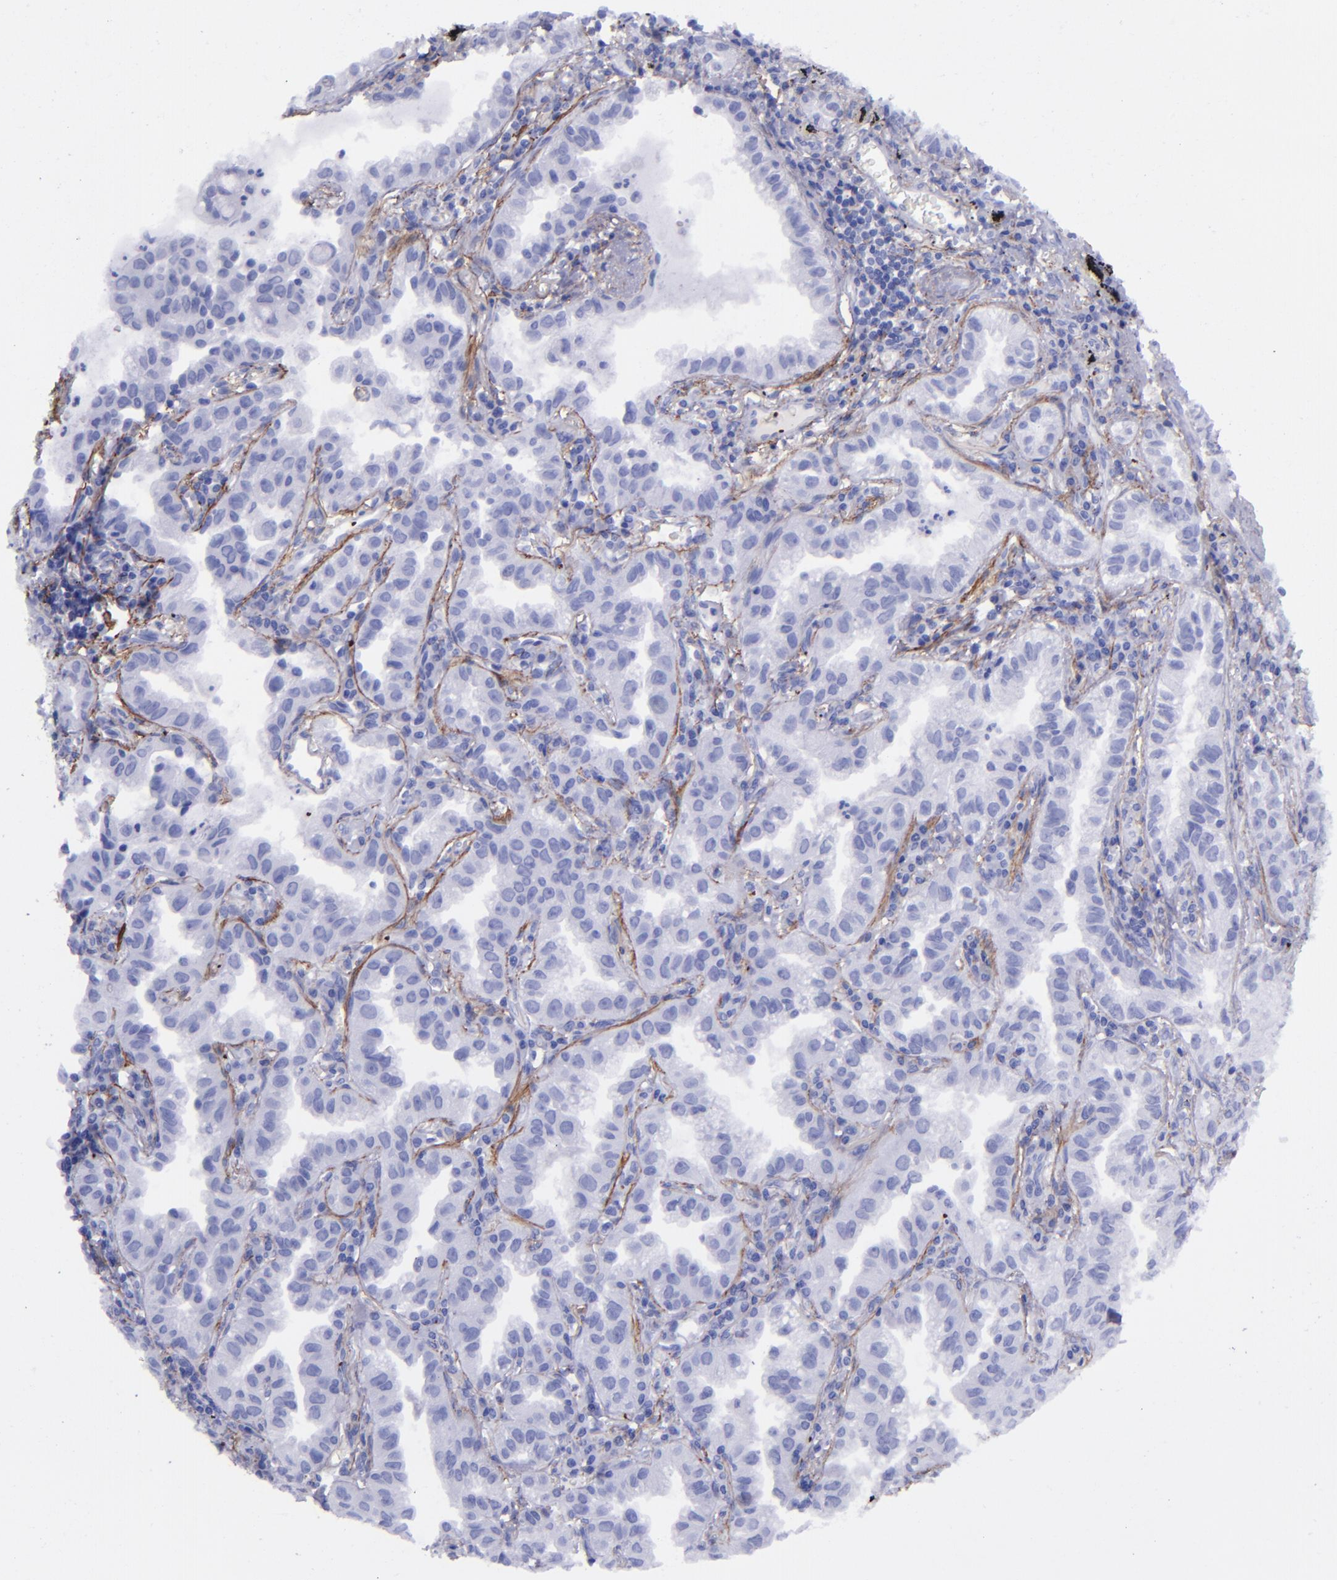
{"staining": {"intensity": "negative", "quantity": "none", "location": "none"}, "tissue": "lung cancer", "cell_type": "Tumor cells", "image_type": "cancer", "snomed": [{"axis": "morphology", "description": "Adenocarcinoma, NOS"}, {"axis": "topography", "description": "Lung"}], "caption": "This is an IHC image of human lung cancer (adenocarcinoma). There is no positivity in tumor cells.", "gene": "EFCAB13", "patient": {"sex": "female", "age": 50}}